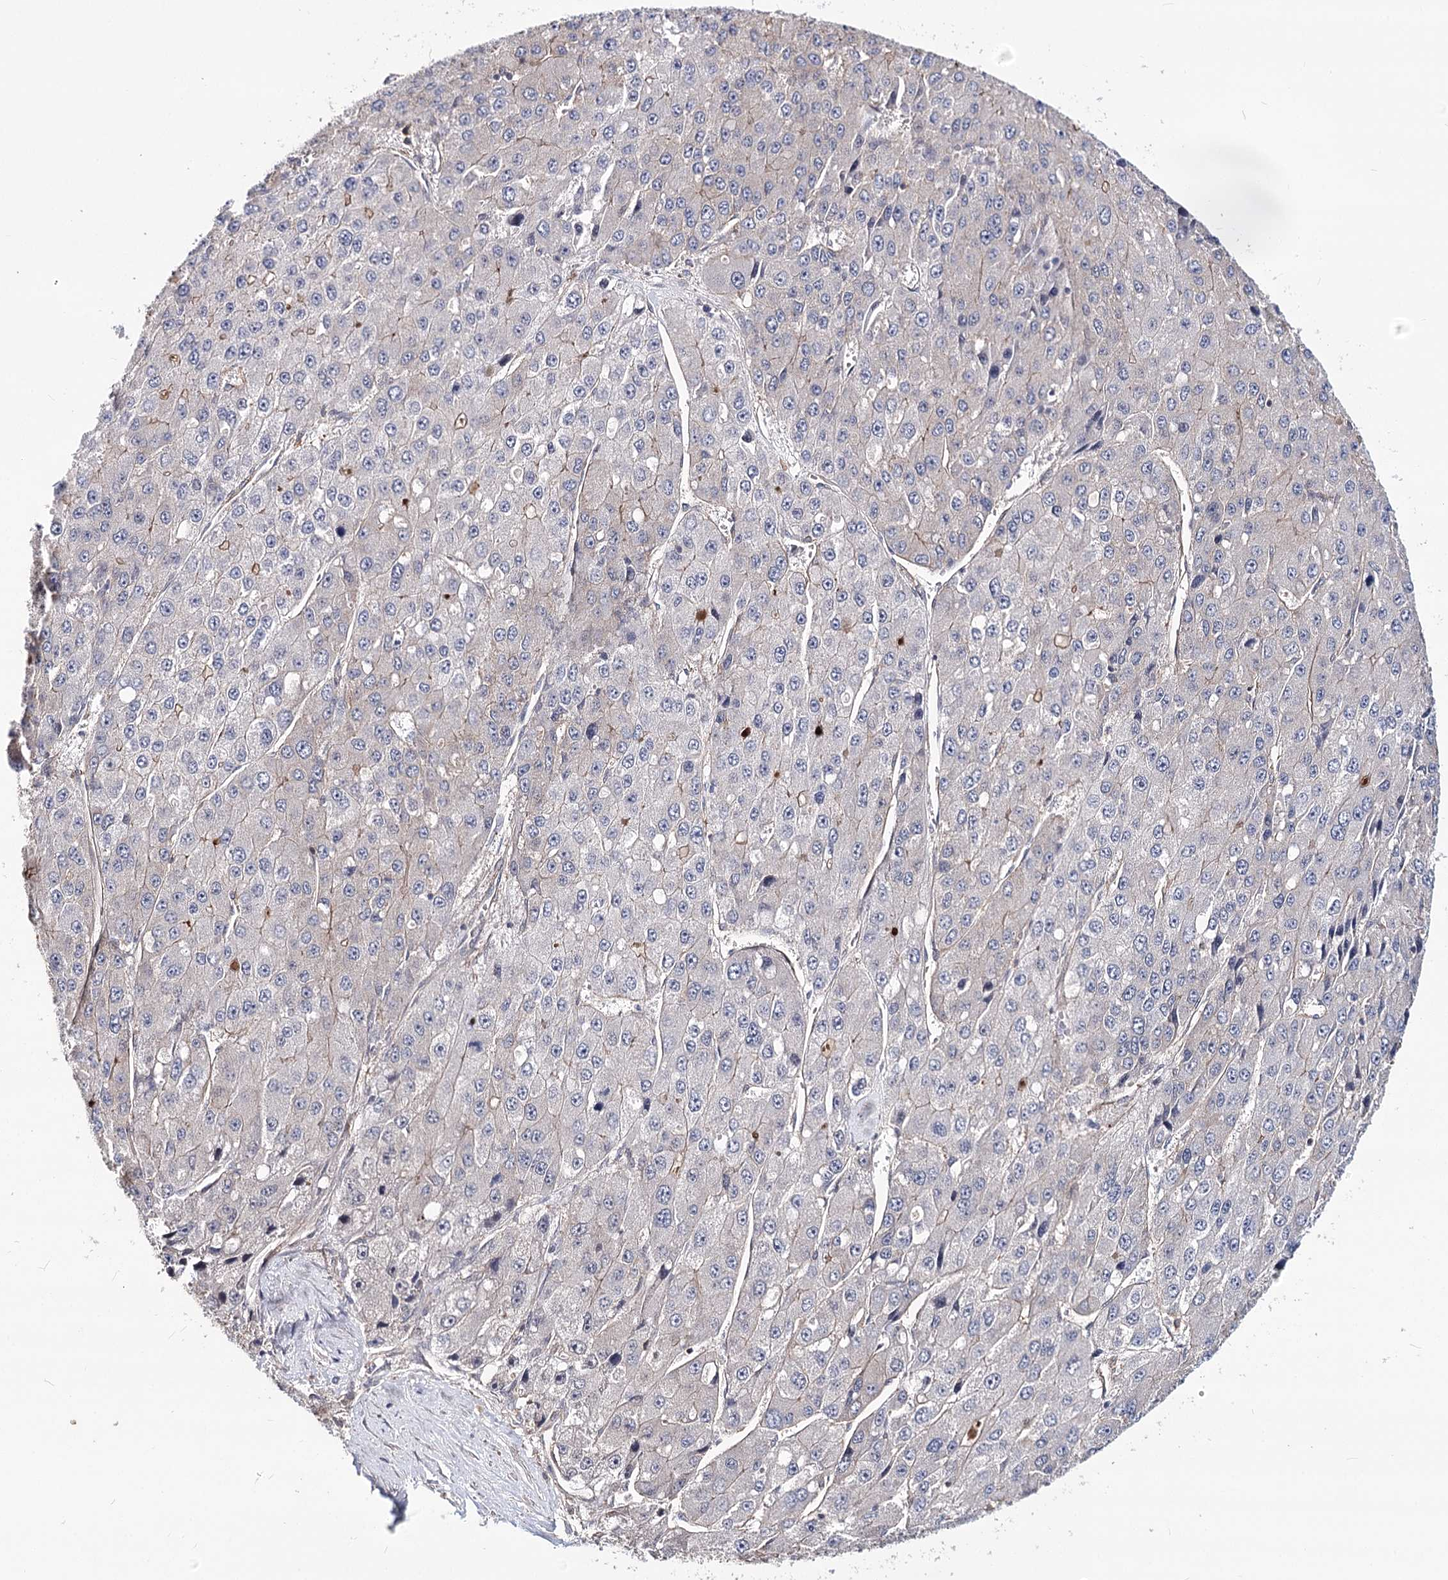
{"staining": {"intensity": "negative", "quantity": "none", "location": "none"}, "tissue": "liver cancer", "cell_type": "Tumor cells", "image_type": "cancer", "snomed": [{"axis": "morphology", "description": "Carcinoma, Hepatocellular, NOS"}, {"axis": "topography", "description": "Liver"}], "caption": "An immunohistochemistry (IHC) photomicrograph of hepatocellular carcinoma (liver) is shown. There is no staining in tumor cells of hepatocellular carcinoma (liver).", "gene": "TMEM218", "patient": {"sex": "female", "age": 73}}